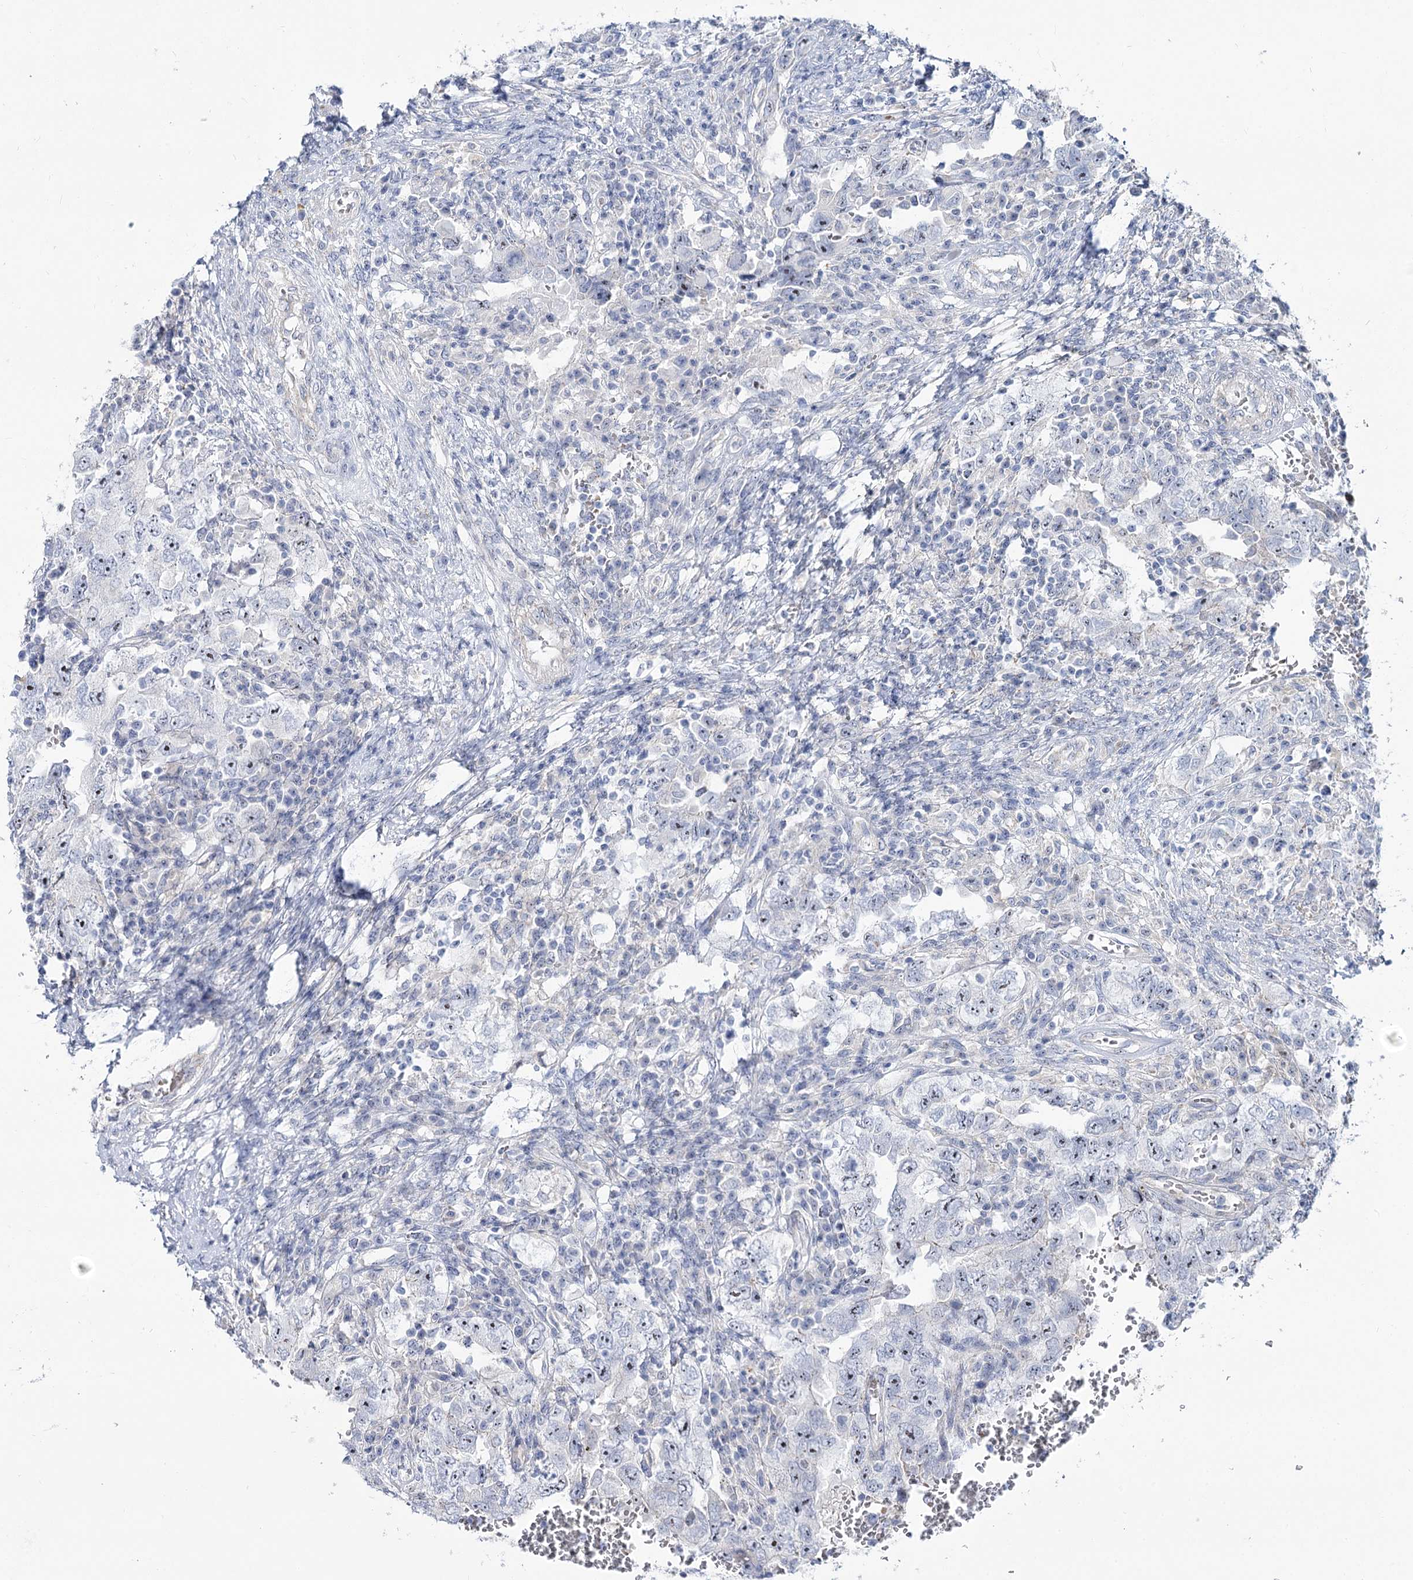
{"staining": {"intensity": "weak", "quantity": "<25%", "location": "nuclear"}, "tissue": "testis cancer", "cell_type": "Tumor cells", "image_type": "cancer", "snomed": [{"axis": "morphology", "description": "Carcinoma, Embryonal, NOS"}, {"axis": "topography", "description": "Testis"}], "caption": "The histopathology image shows no significant positivity in tumor cells of embryonal carcinoma (testis).", "gene": "SUOX", "patient": {"sex": "male", "age": 26}}